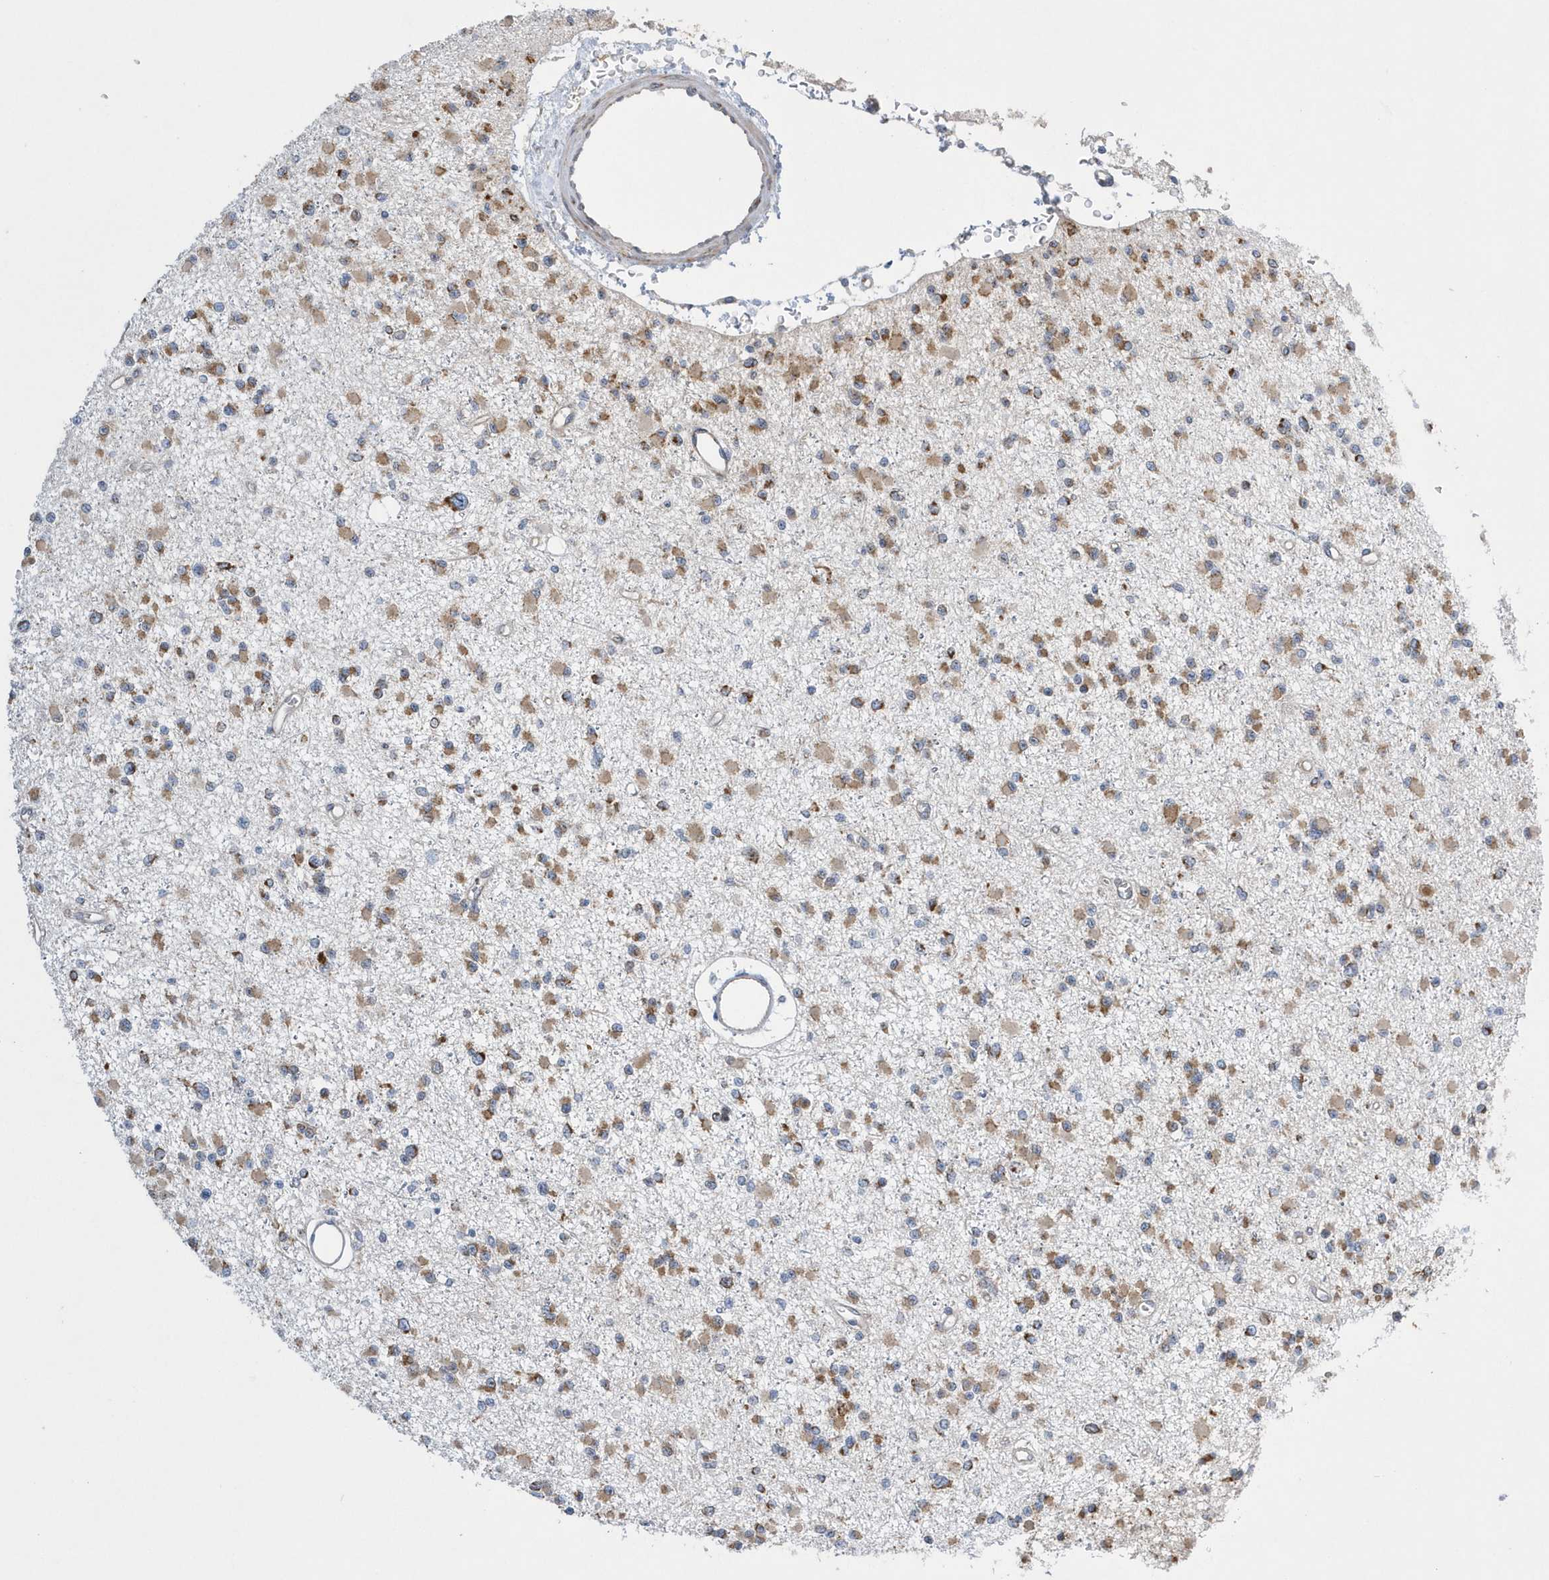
{"staining": {"intensity": "moderate", "quantity": ">75%", "location": "cytoplasmic/membranous"}, "tissue": "glioma", "cell_type": "Tumor cells", "image_type": "cancer", "snomed": [{"axis": "morphology", "description": "Glioma, malignant, Low grade"}, {"axis": "topography", "description": "Brain"}], "caption": "A medium amount of moderate cytoplasmic/membranous positivity is identified in about >75% of tumor cells in malignant glioma (low-grade) tissue.", "gene": "SPATA5", "patient": {"sex": "female", "age": 22}}